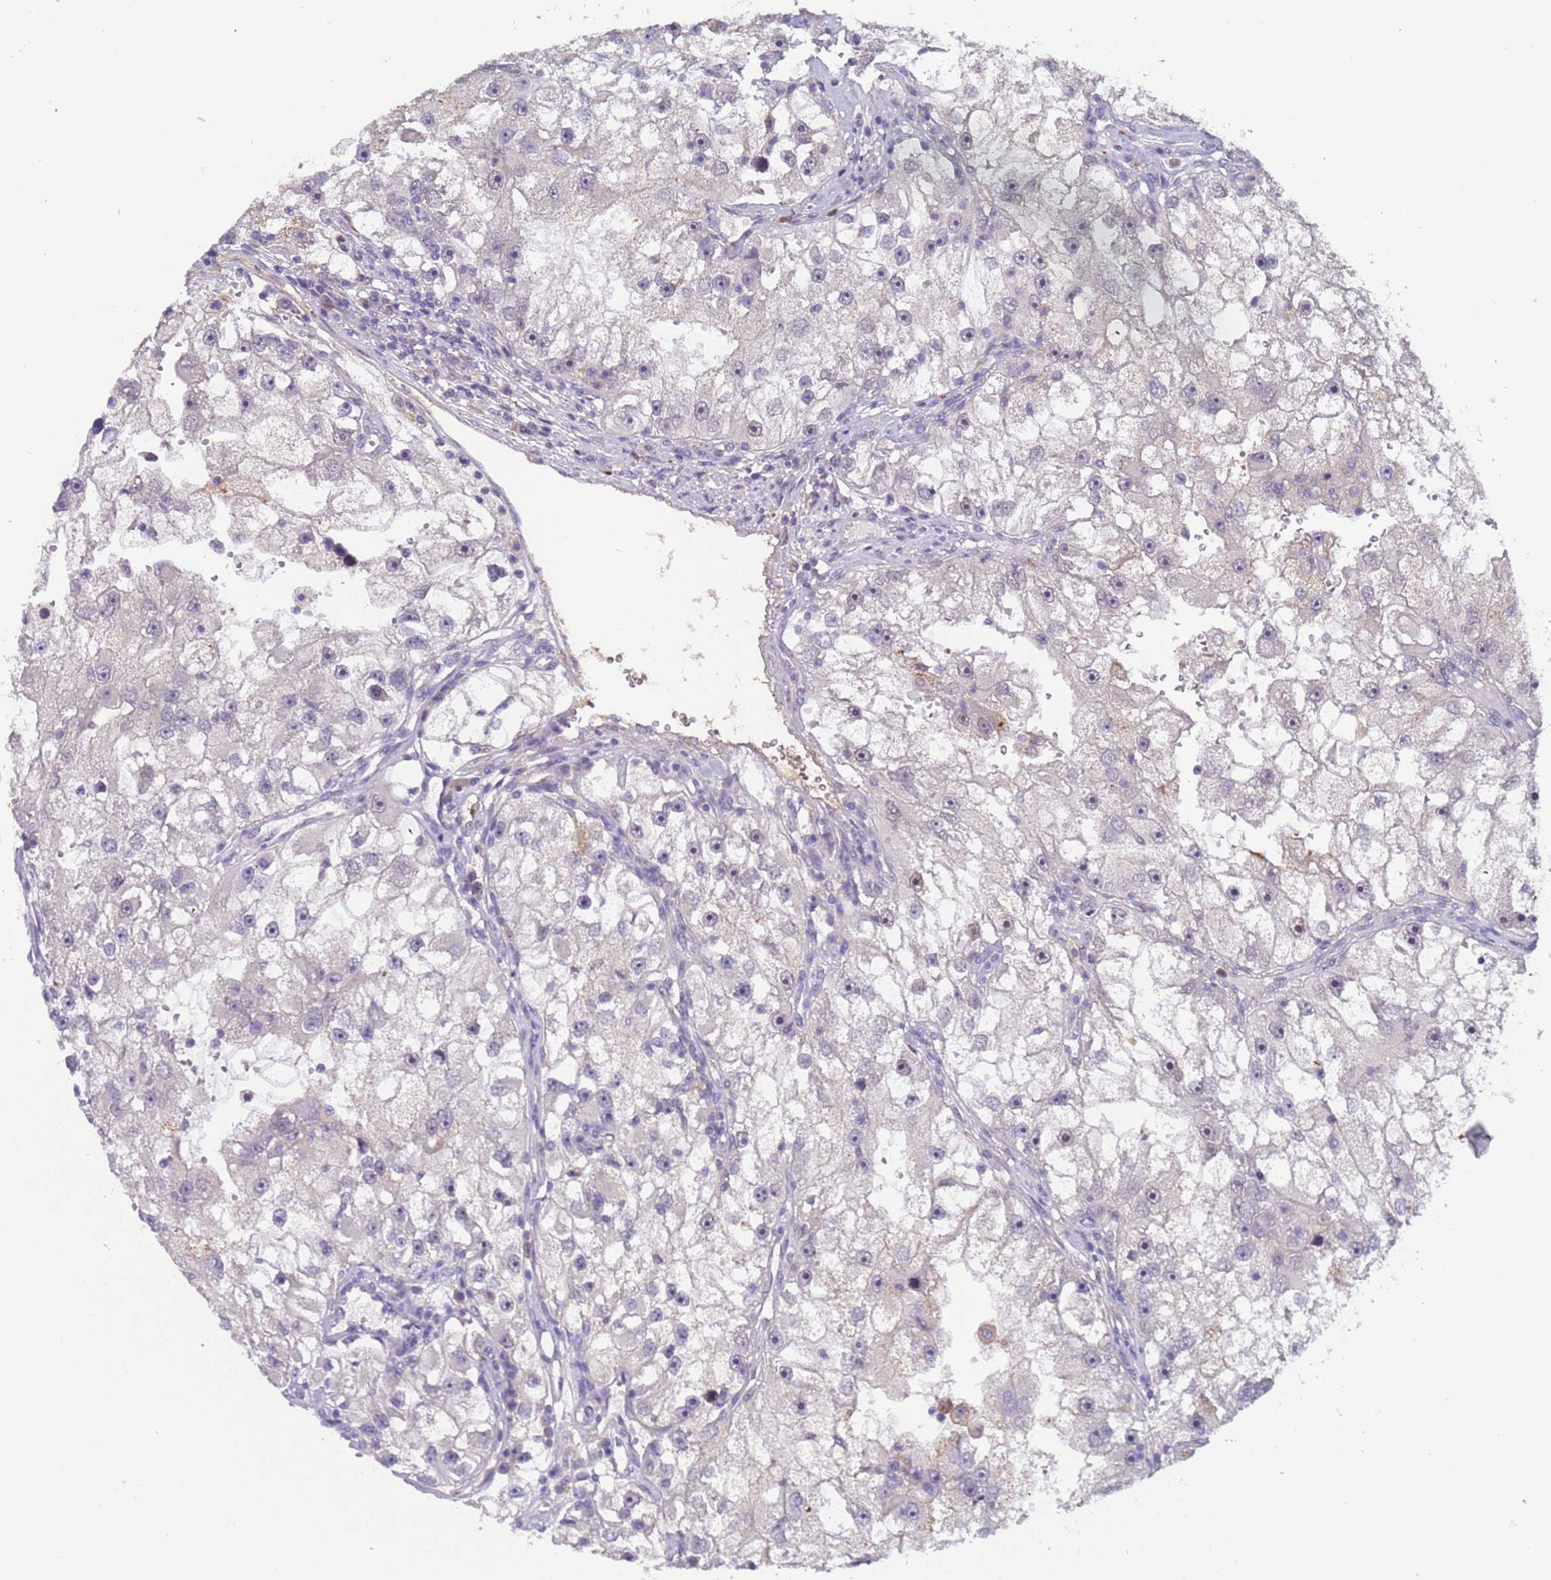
{"staining": {"intensity": "weak", "quantity": "<25%", "location": "nuclear"}, "tissue": "renal cancer", "cell_type": "Tumor cells", "image_type": "cancer", "snomed": [{"axis": "morphology", "description": "Adenocarcinoma, NOS"}, {"axis": "topography", "description": "Kidney"}], "caption": "Human renal cancer stained for a protein using immunohistochemistry displays no expression in tumor cells.", "gene": "ZNF248", "patient": {"sex": "male", "age": 63}}